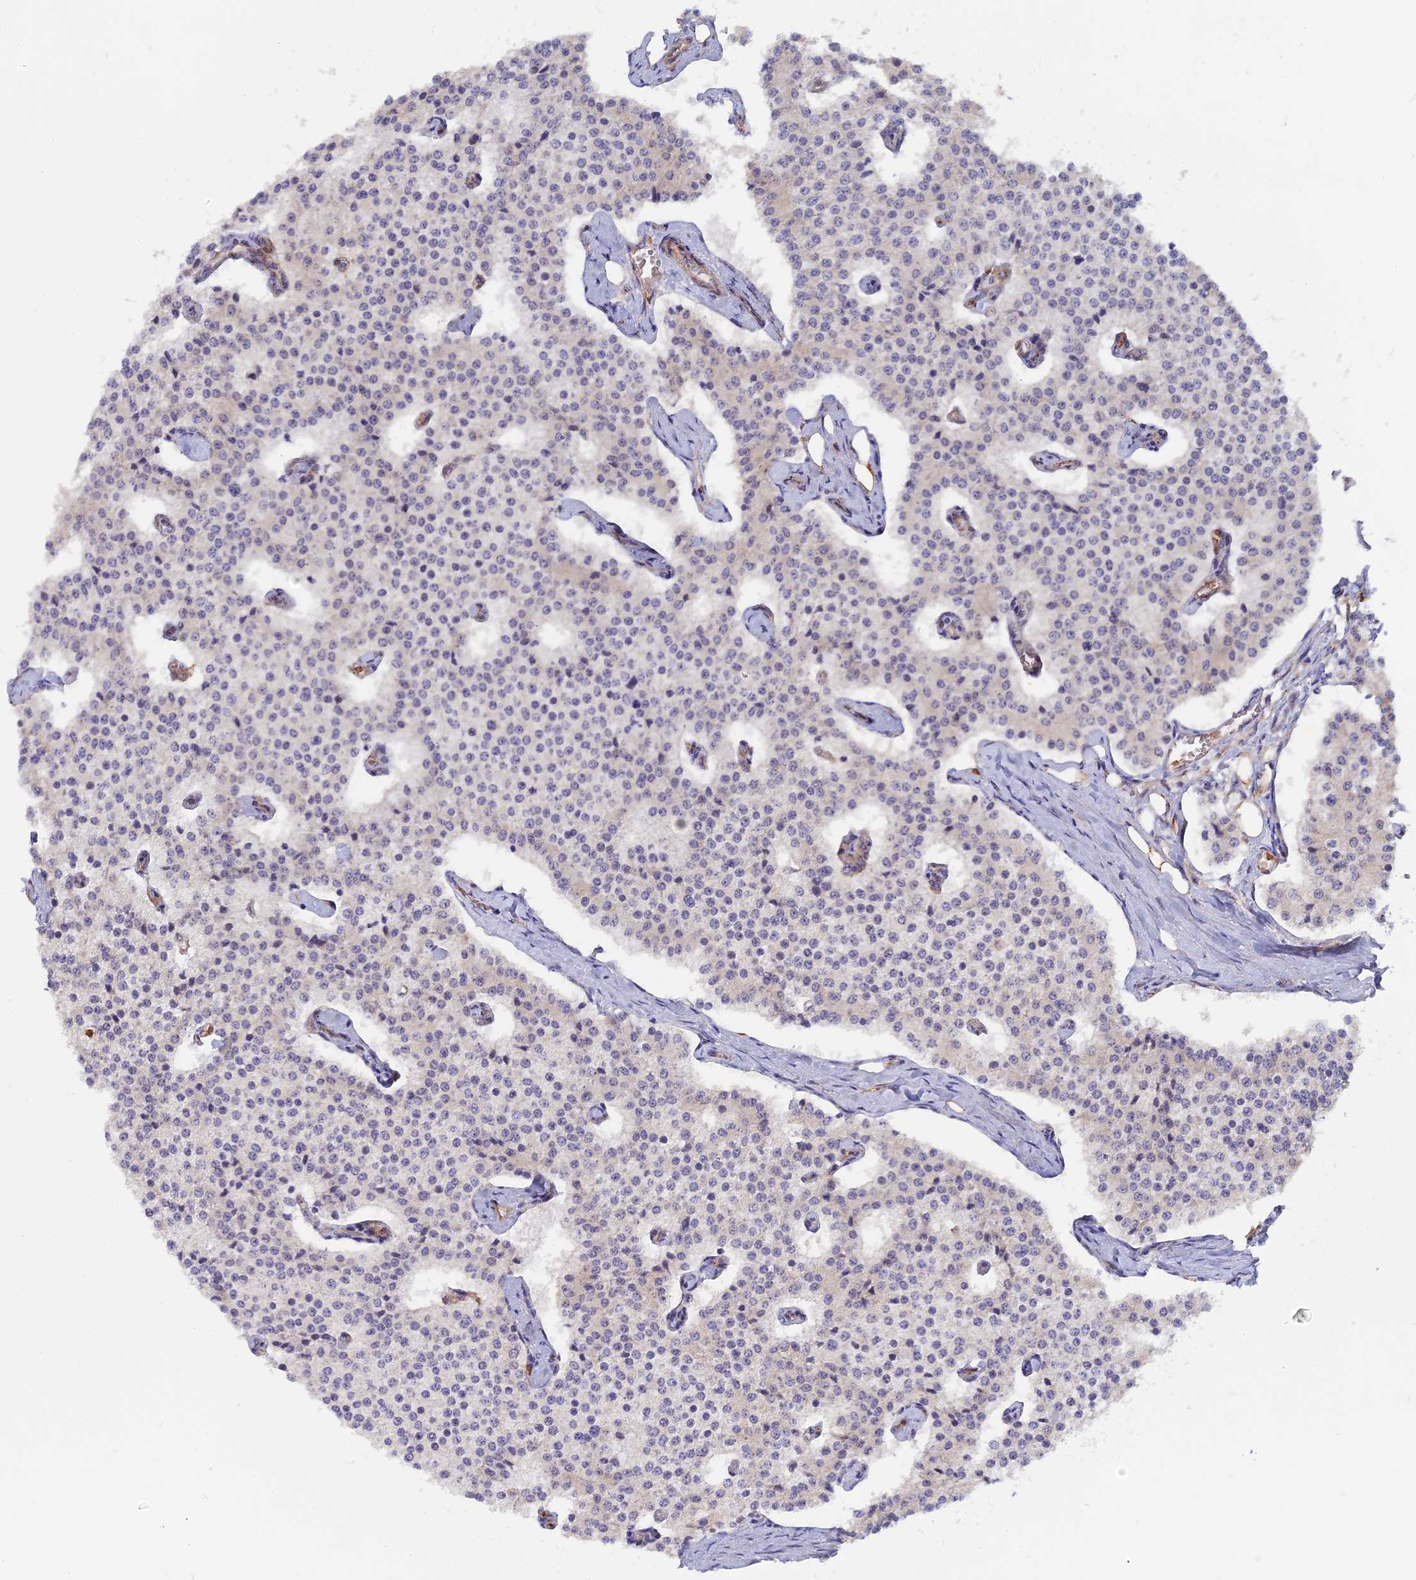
{"staining": {"intensity": "negative", "quantity": "none", "location": "none"}, "tissue": "carcinoid", "cell_type": "Tumor cells", "image_type": "cancer", "snomed": [{"axis": "morphology", "description": "Carcinoid, malignant, NOS"}, {"axis": "topography", "description": "Colon"}], "caption": "A photomicrograph of carcinoid (malignant) stained for a protein exhibits no brown staining in tumor cells.", "gene": "DBNDD1", "patient": {"sex": "female", "age": 52}}